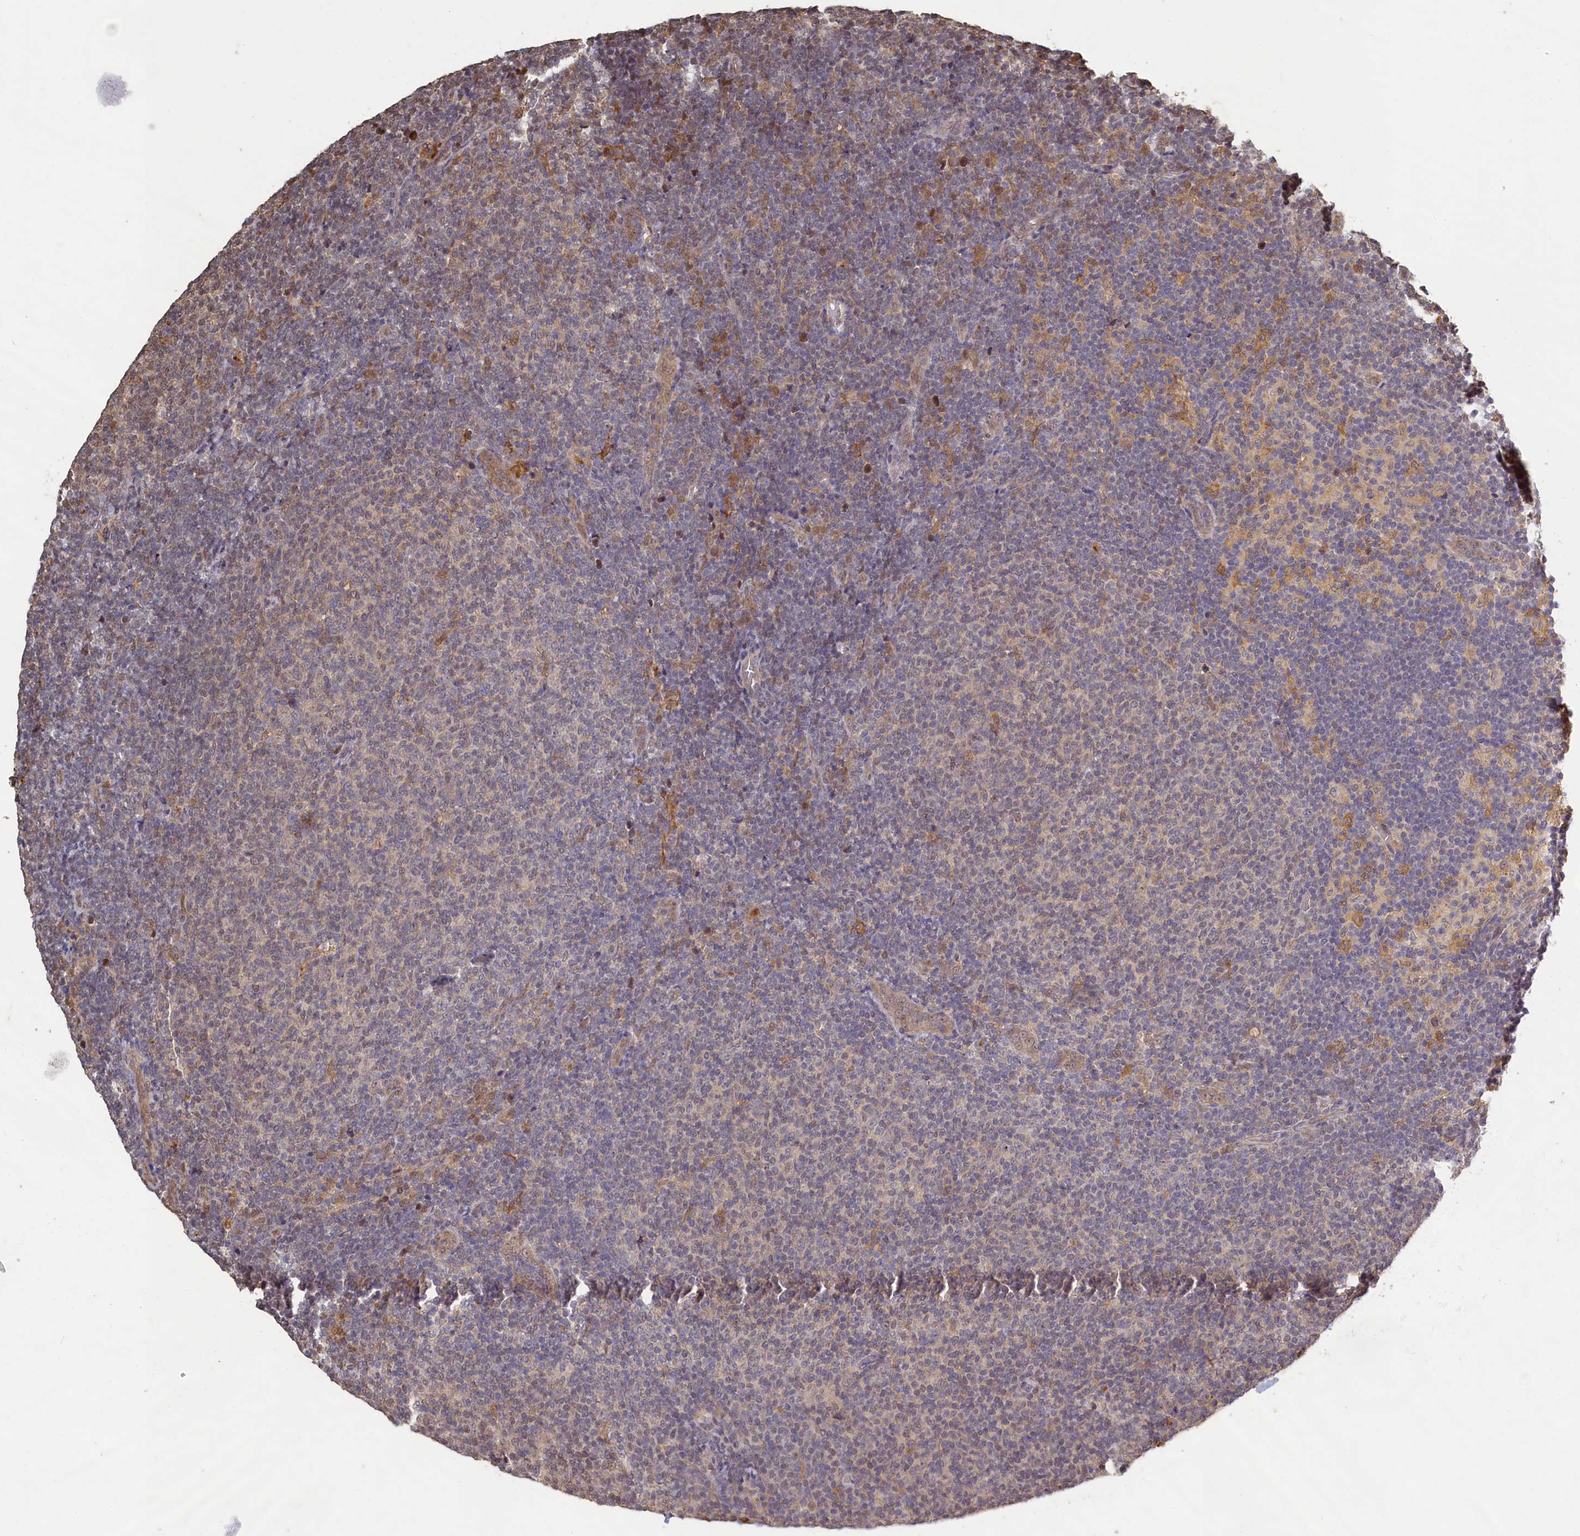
{"staining": {"intensity": "weak", "quantity": "25%-75%", "location": "cytoplasmic/membranous"}, "tissue": "lymphoma", "cell_type": "Tumor cells", "image_type": "cancer", "snomed": [{"axis": "morphology", "description": "Malignant lymphoma, non-Hodgkin's type, Low grade"}, {"axis": "topography", "description": "Lymph node"}], "caption": "Immunohistochemical staining of human malignant lymphoma, non-Hodgkin's type (low-grade) exhibits low levels of weak cytoplasmic/membranous protein staining in approximately 25%-75% of tumor cells.", "gene": "UCHL3", "patient": {"sex": "male", "age": 66}}